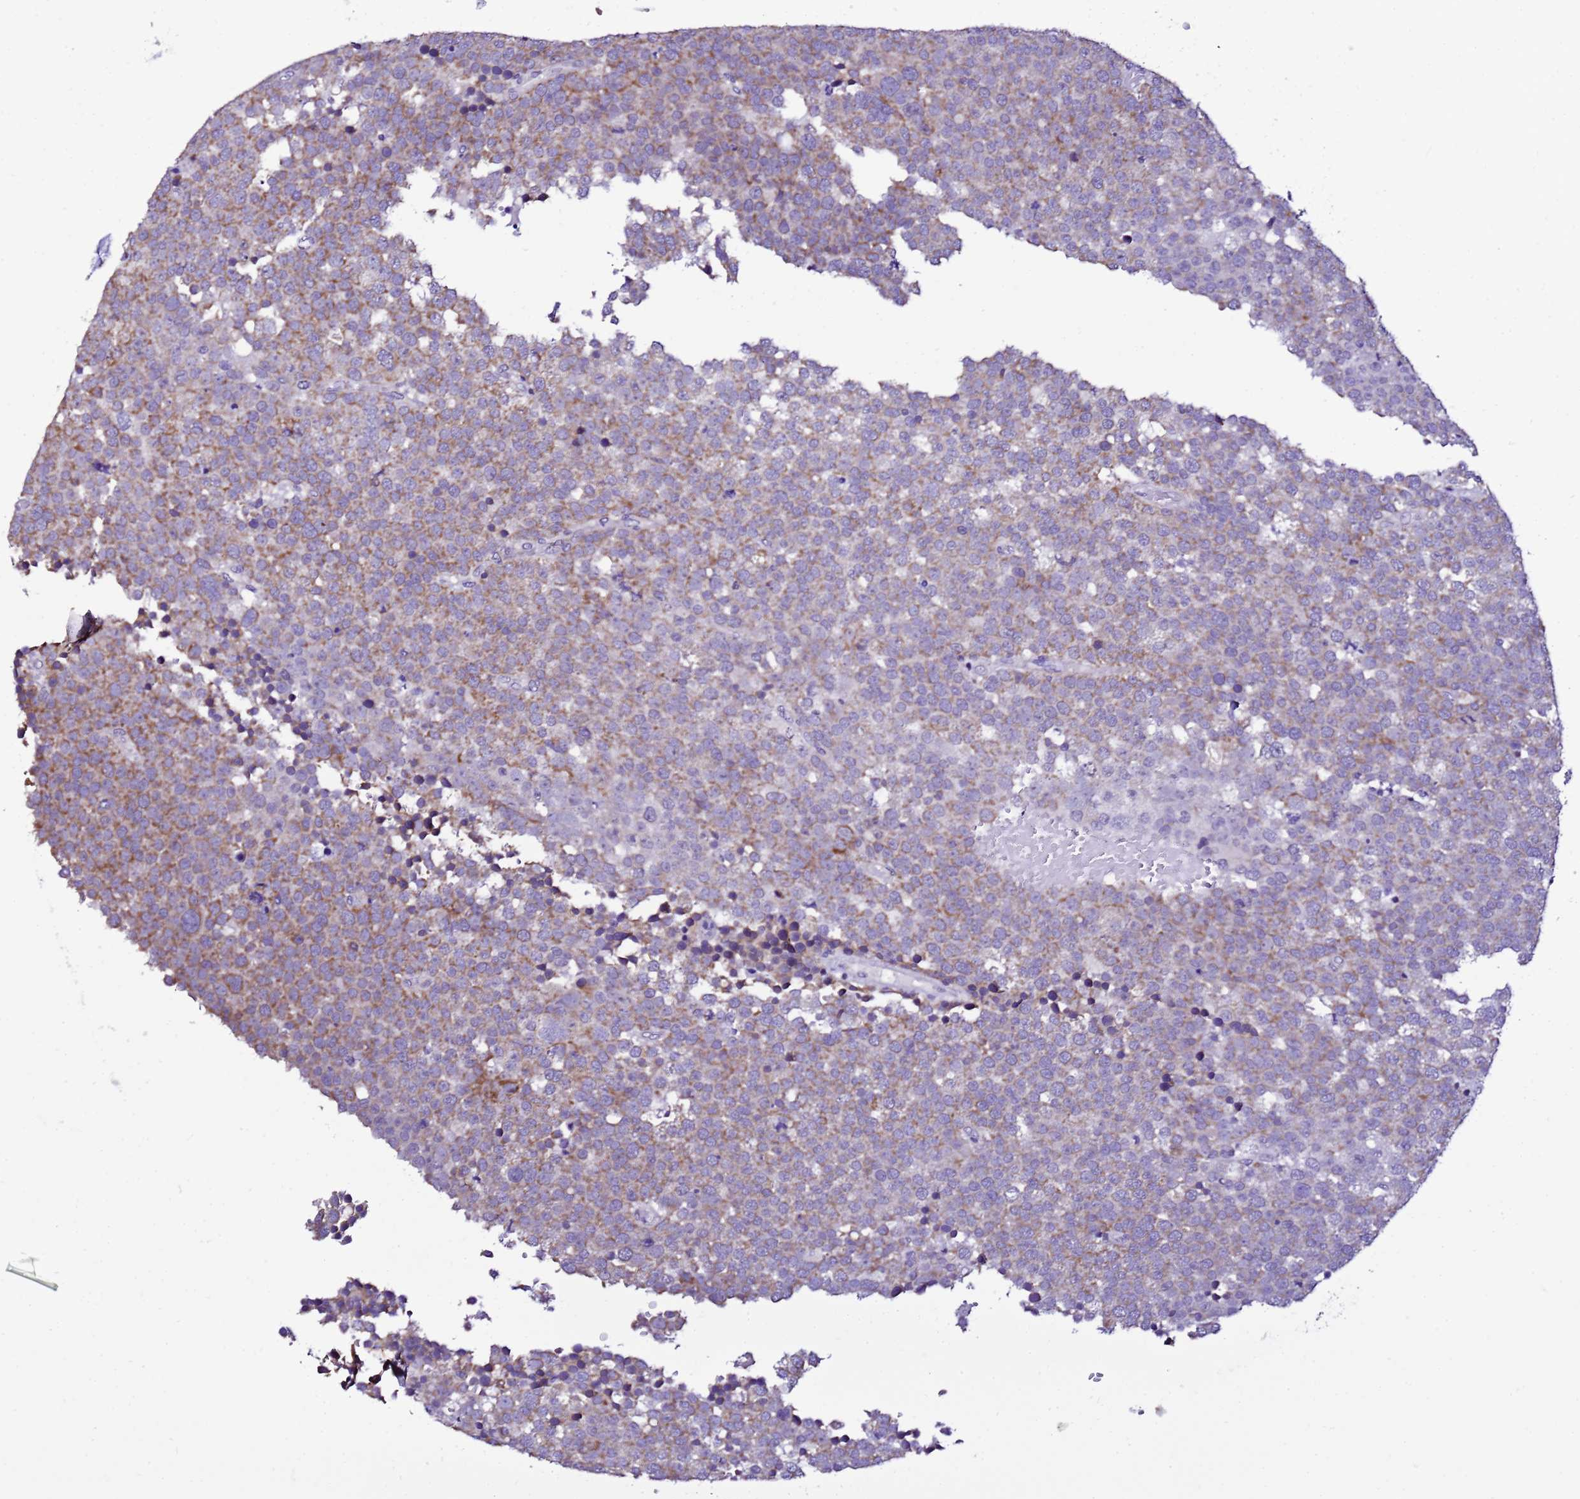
{"staining": {"intensity": "moderate", "quantity": ">75%", "location": "cytoplasmic/membranous"}, "tissue": "testis cancer", "cell_type": "Tumor cells", "image_type": "cancer", "snomed": [{"axis": "morphology", "description": "Seminoma, NOS"}, {"axis": "topography", "description": "Testis"}], "caption": "IHC of human testis seminoma reveals medium levels of moderate cytoplasmic/membranous expression in about >75% of tumor cells. The staining is performed using DAB (3,3'-diaminobenzidine) brown chromogen to label protein expression. The nuclei are counter-stained blue using hematoxylin.", "gene": "DPH6", "patient": {"sex": "male", "age": 71}}